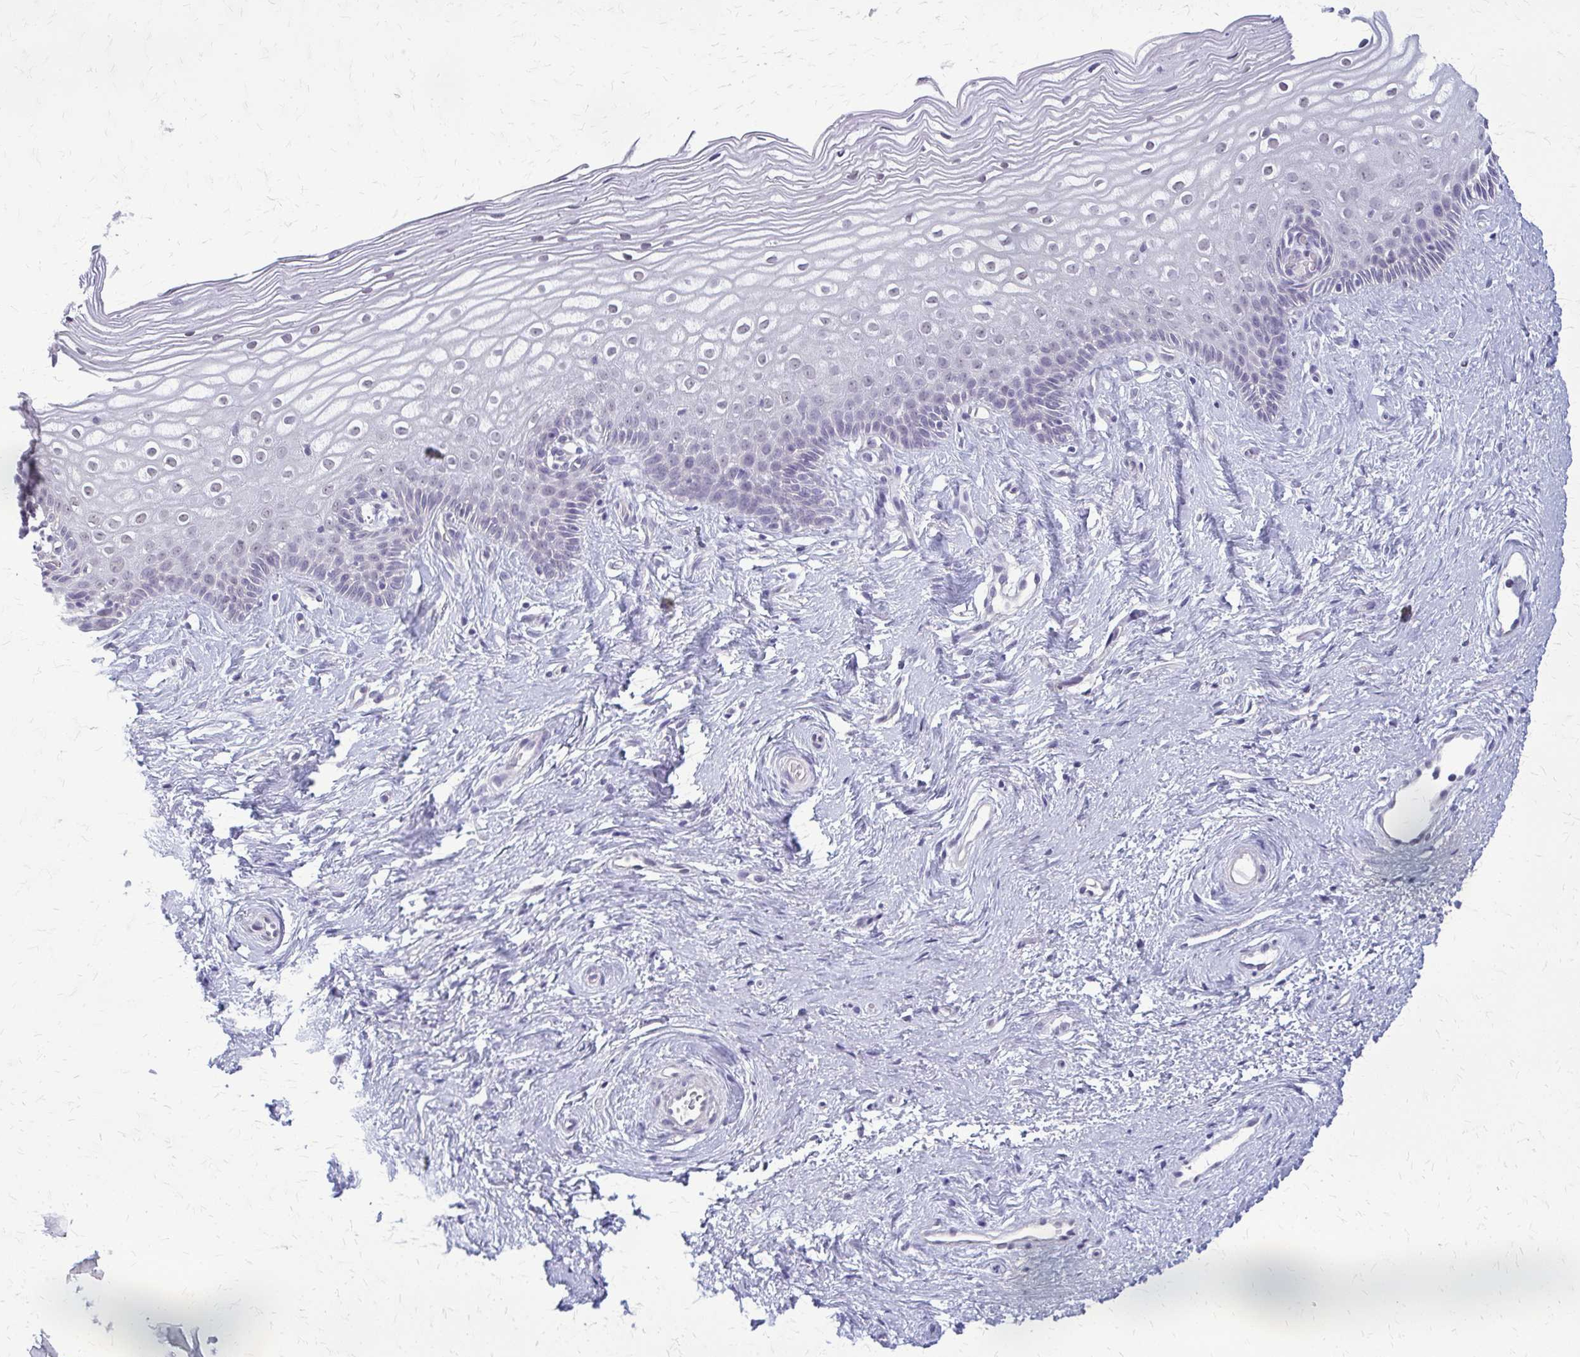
{"staining": {"intensity": "negative", "quantity": "none", "location": "none"}, "tissue": "cervix", "cell_type": "Glandular cells", "image_type": "normal", "snomed": [{"axis": "morphology", "description": "Normal tissue, NOS"}, {"axis": "topography", "description": "Cervix"}], "caption": "This micrograph is of normal cervix stained with immunohistochemistry (IHC) to label a protein in brown with the nuclei are counter-stained blue. There is no staining in glandular cells.", "gene": "PLCB1", "patient": {"sex": "female", "age": 40}}